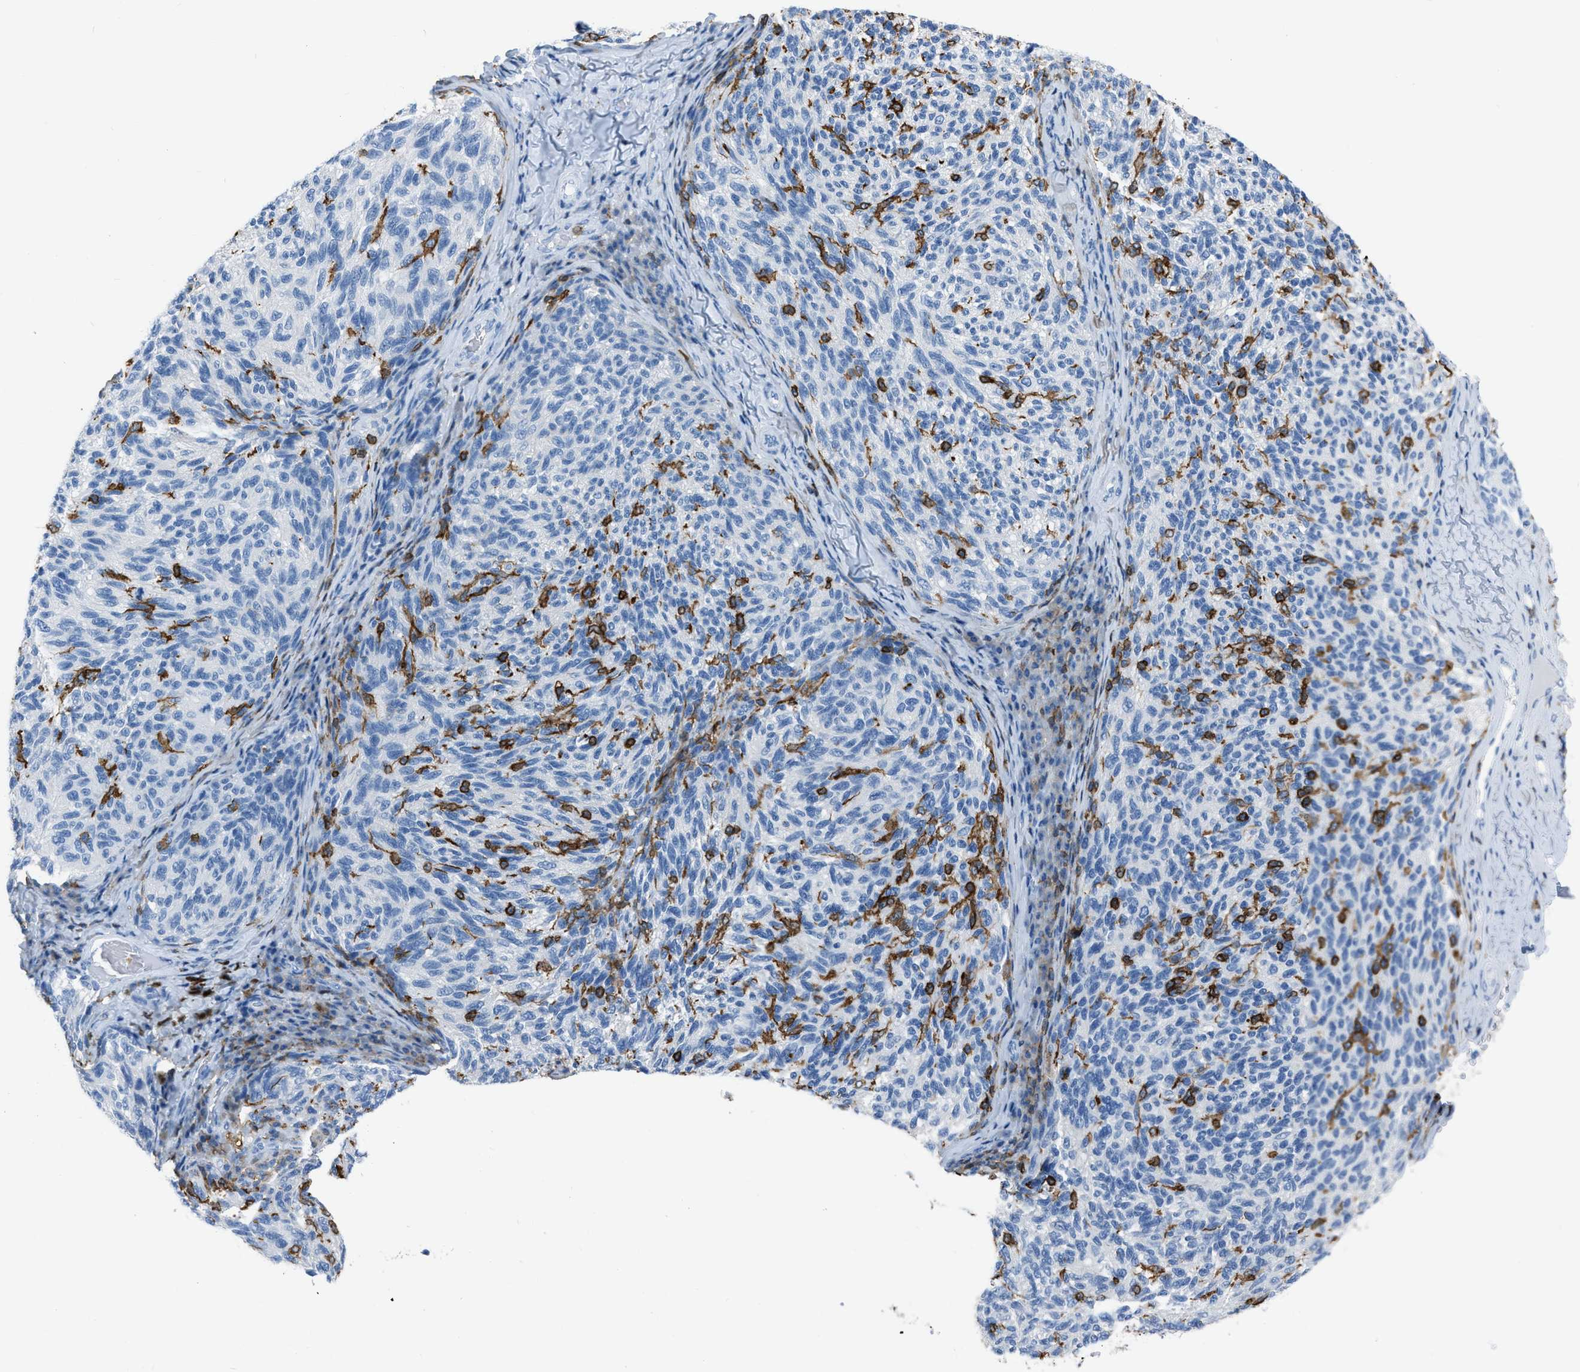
{"staining": {"intensity": "negative", "quantity": "none", "location": "none"}, "tissue": "melanoma", "cell_type": "Tumor cells", "image_type": "cancer", "snomed": [{"axis": "morphology", "description": "Malignant melanoma, NOS"}, {"axis": "topography", "description": "Skin"}], "caption": "The photomicrograph shows no staining of tumor cells in malignant melanoma.", "gene": "LSP1", "patient": {"sex": "female", "age": 73}}